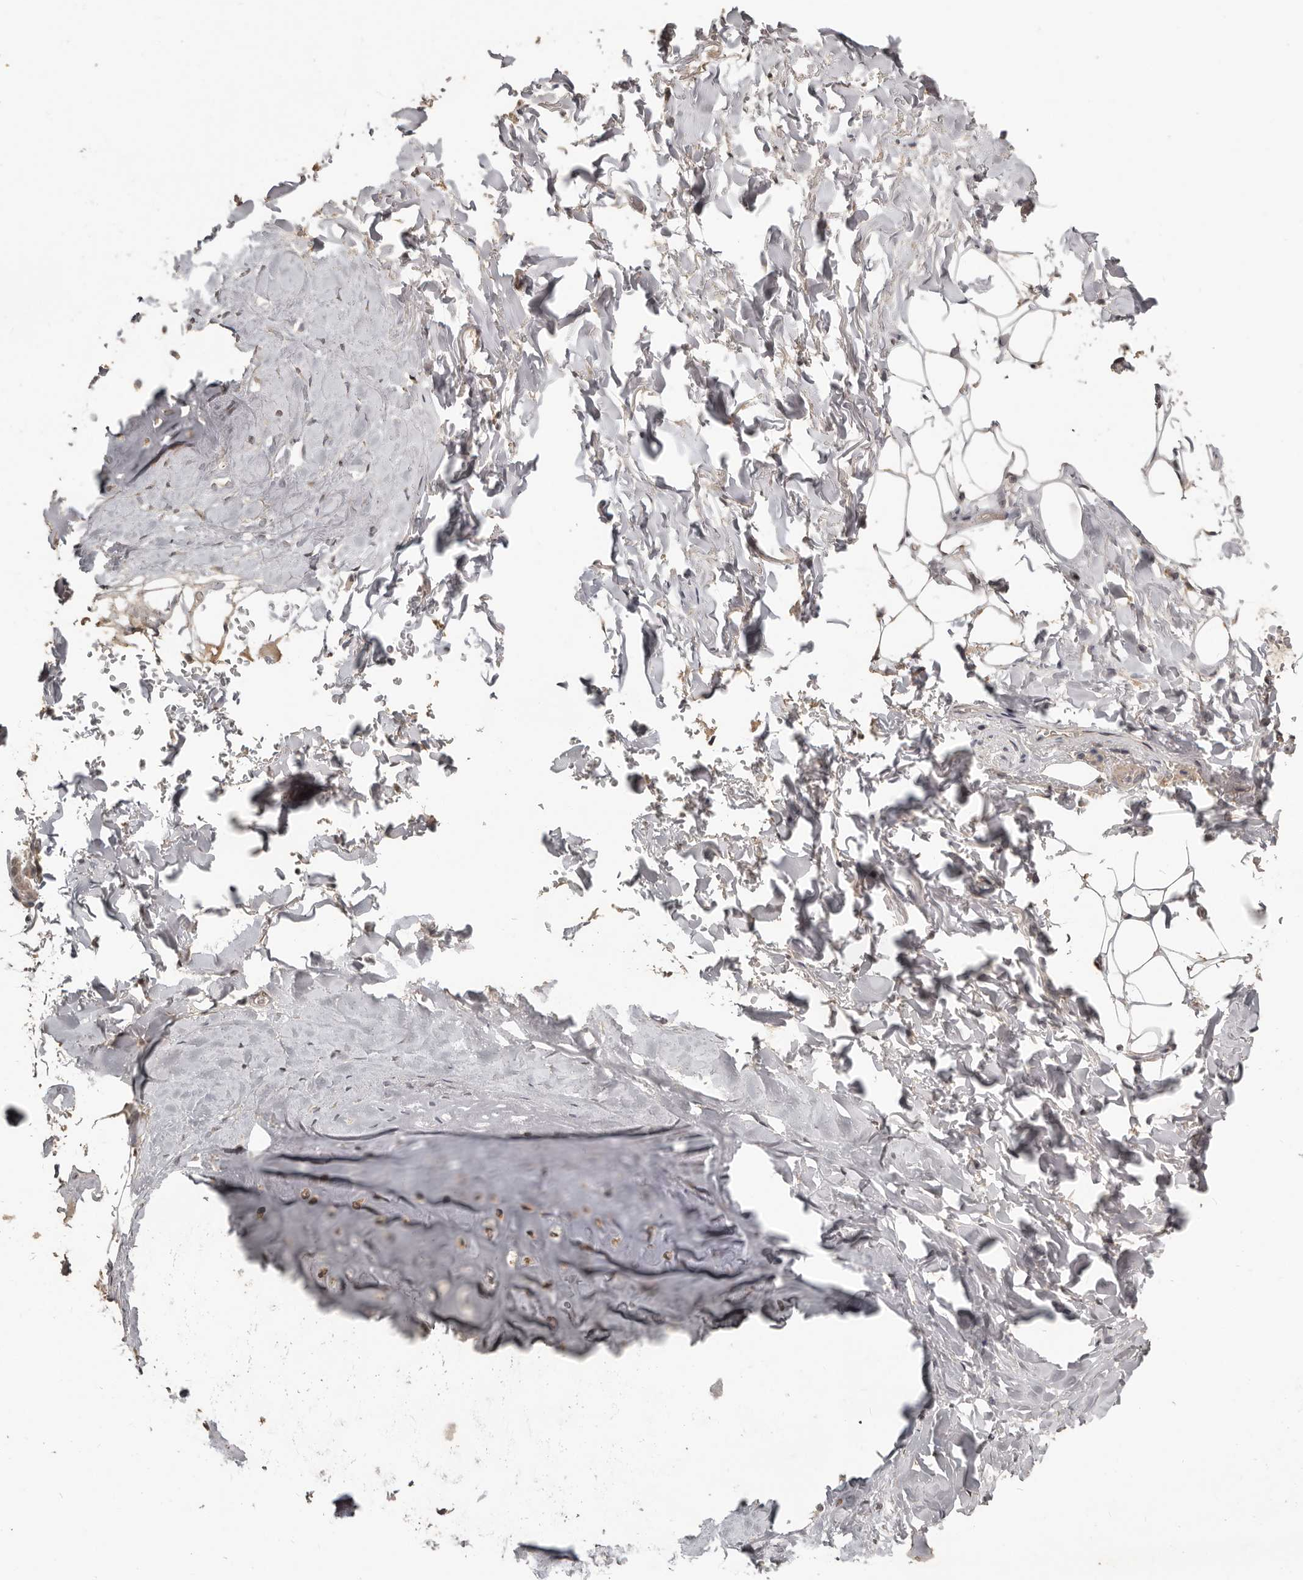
{"staining": {"intensity": "moderate", "quantity": "25%-75%", "location": "cytoplasmic/membranous,nuclear"}, "tissue": "adipose tissue", "cell_type": "Adipocytes", "image_type": "normal", "snomed": [{"axis": "morphology", "description": "Normal tissue, NOS"}, {"axis": "topography", "description": "Cartilage tissue"}], "caption": "The photomicrograph demonstrates staining of unremarkable adipose tissue, revealing moderate cytoplasmic/membranous,nuclear protein staining (brown color) within adipocytes.", "gene": "ZFP14", "patient": {"sex": "female", "age": 63}}